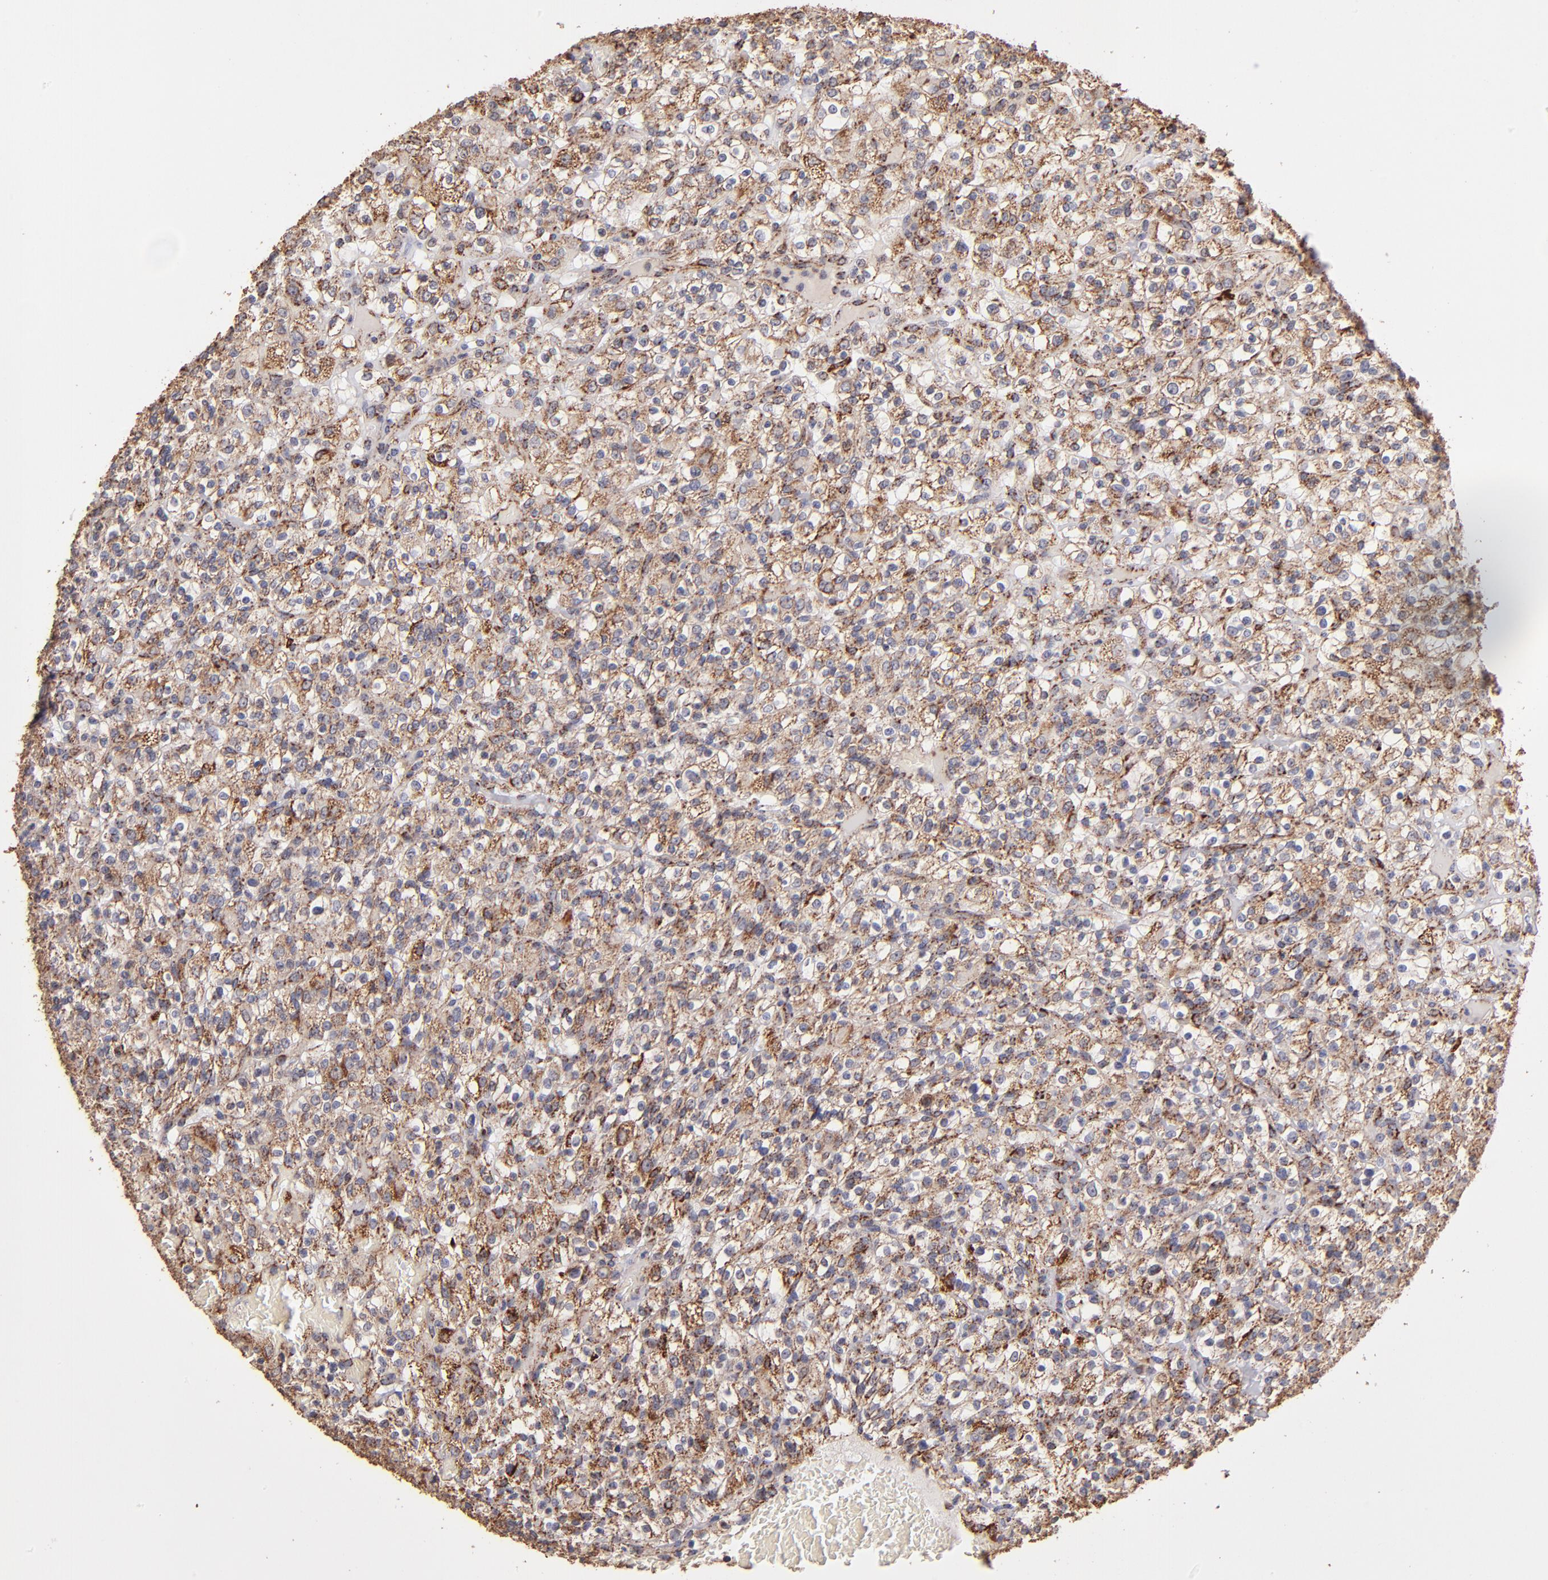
{"staining": {"intensity": "weak", "quantity": ">75%", "location": "cytoplasmic/membranous"}, "tissue": "renal cancer", "cell_type": "Tumor cells", "image_type": "cancer", "snomed": [{"axis": "morphology", "description": "Normal tissue, NOS"}, {"axis": "morphology", "description": "Adenocarcinoma, NOS"}, {"axis": "topography", "description": "Kidney"}], "caption": "A brown stain labels weak cytoplasmic/membranous expression of a protein in human renal cancer (adenocarcinoma) tumor cells.", "gene": "DLST", "patient": {"sex": "female", "age": 72}}